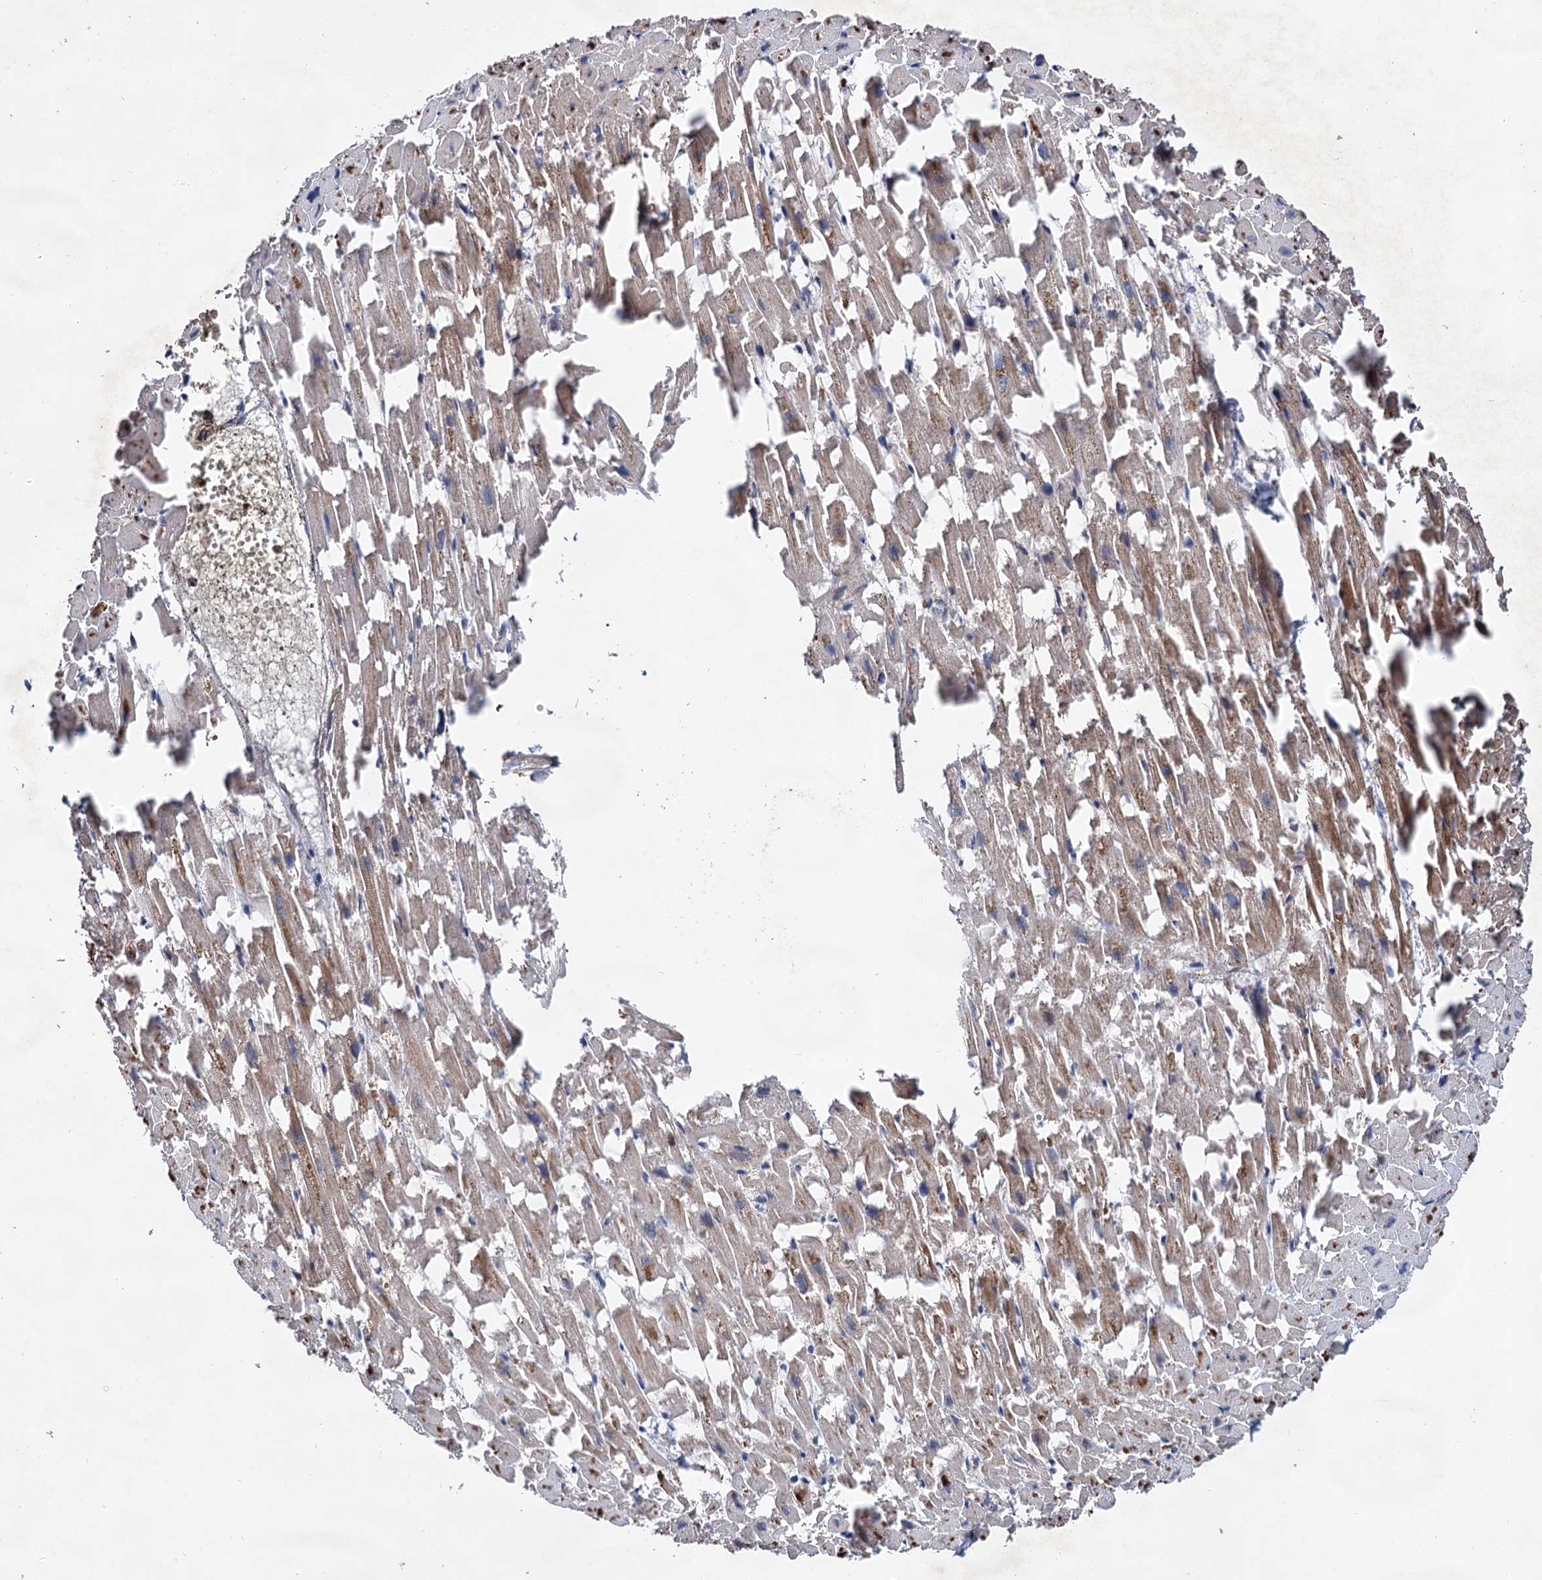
{"staining": {"intensity": "weak", "quantity": ">75%", "location": "cytoplasmic/membranous"}, "tissue": "heart muscle", "cell_type": "Cardiomyocytes", "image_type": "normal", "snomed": [{"axis": "morphology", "description": "Normal tissue, NOS"}, {"axis": "topography", "description": "Heart"}], "caption": "Heart muscle stained with DAB IHC shows low levels of weak cytoplasmic/membranous expression in about >75% of cardiomyocytes.", "gene": "NAA25", "patient": {"sex": "female", "age": 64}}